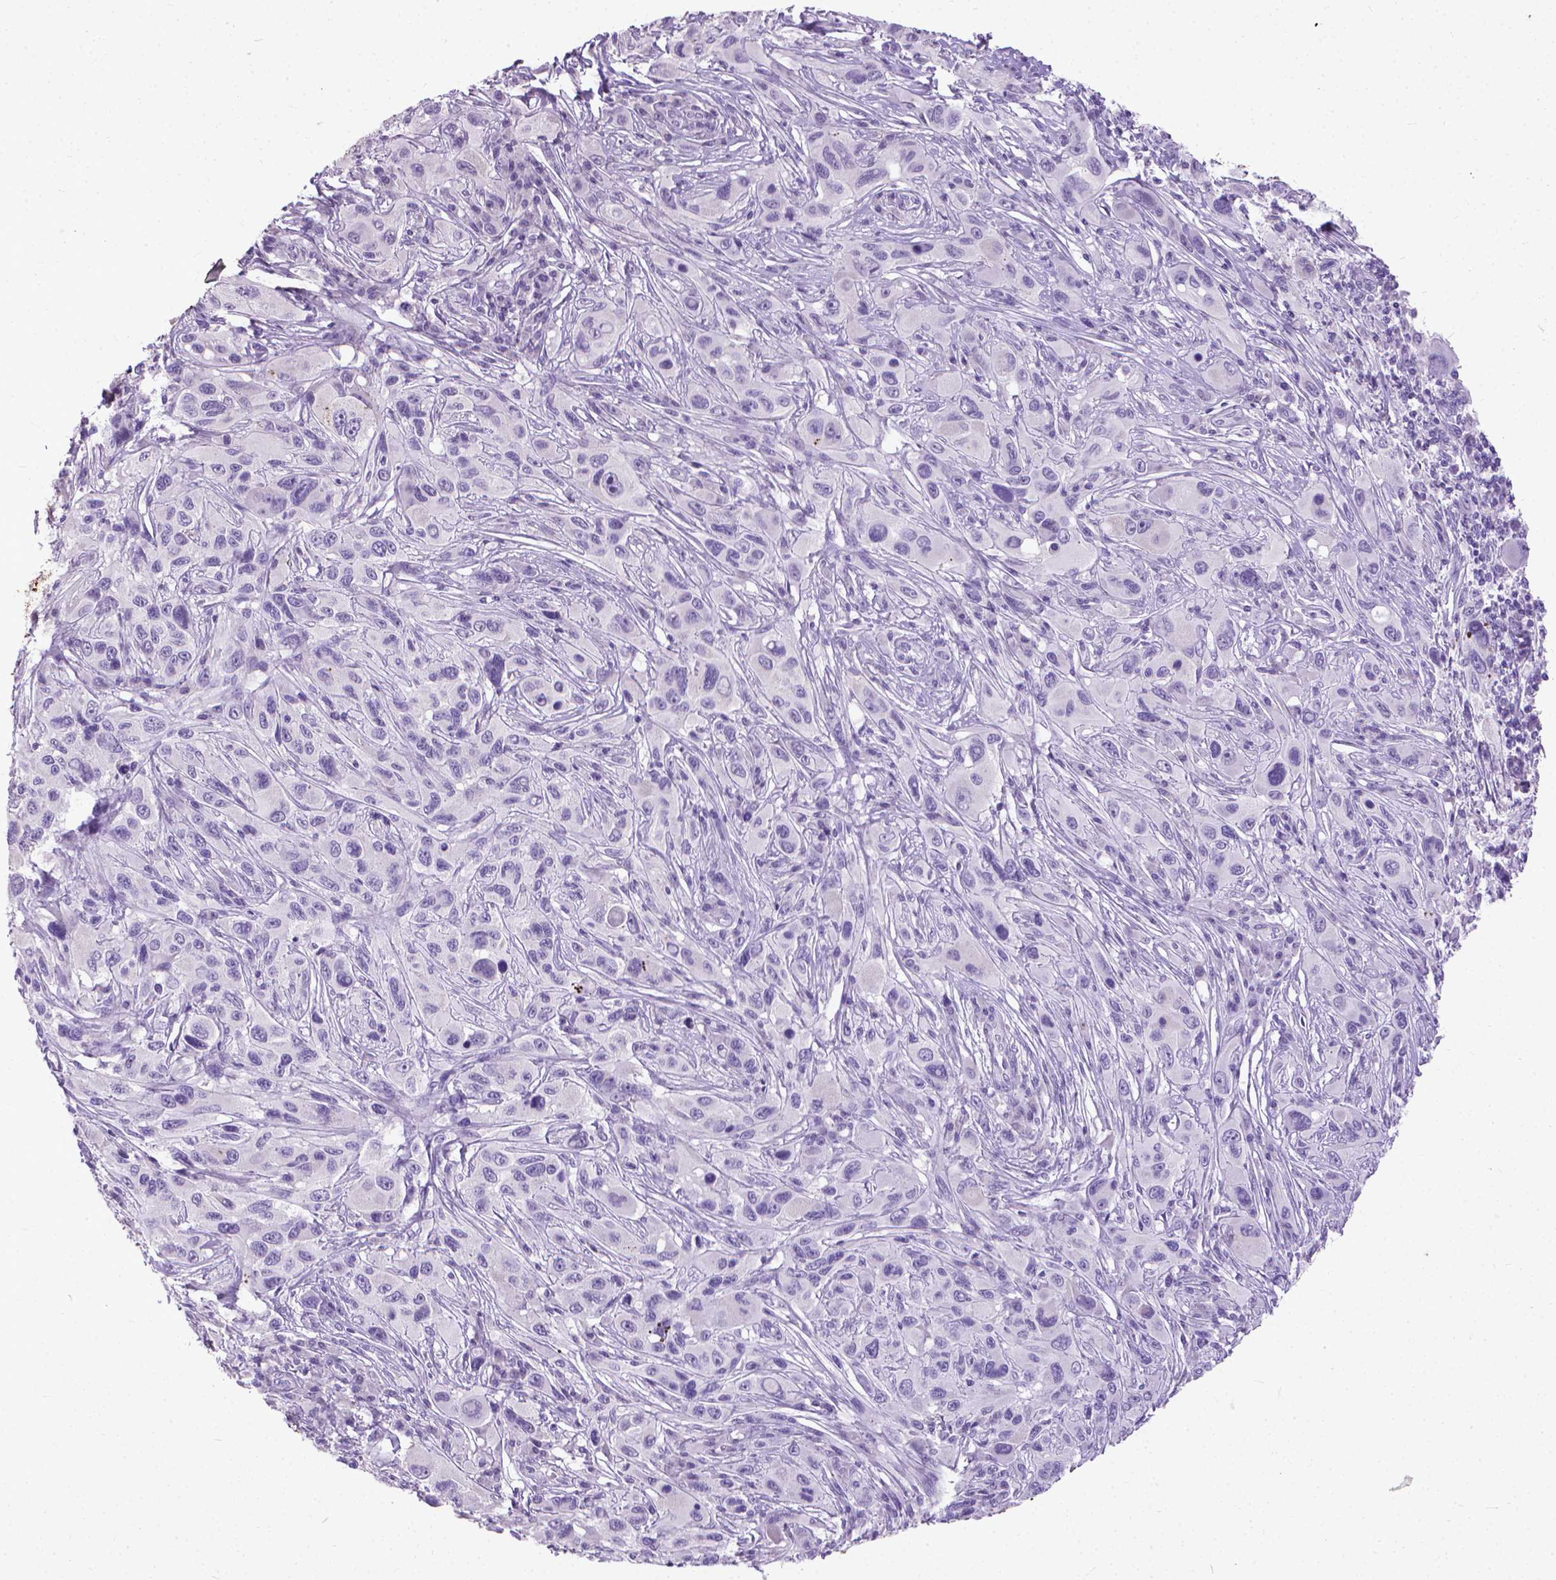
{"staining": {"intensity": "negative", "quantity": "none", "location": "none"}, "tissue": "melanoma", "cell_type": "Tumor cells", "image_type": "cancer", "snomed": [{"axis": "morphology", "description": "Malignant melanoma, NOS"}, {"axis": "topography", "description": "Skin"}], "caption": "Immunohistochemistry (IHC) histopathology image of neoplastic tissue: human malignant melanoma stained with DAB (3,3'-diaminobenzidine) demonstrates no significant protein expression in tumor cells.", "gene": "KRT5", "patient": {"sex": "male", "age": 53}}